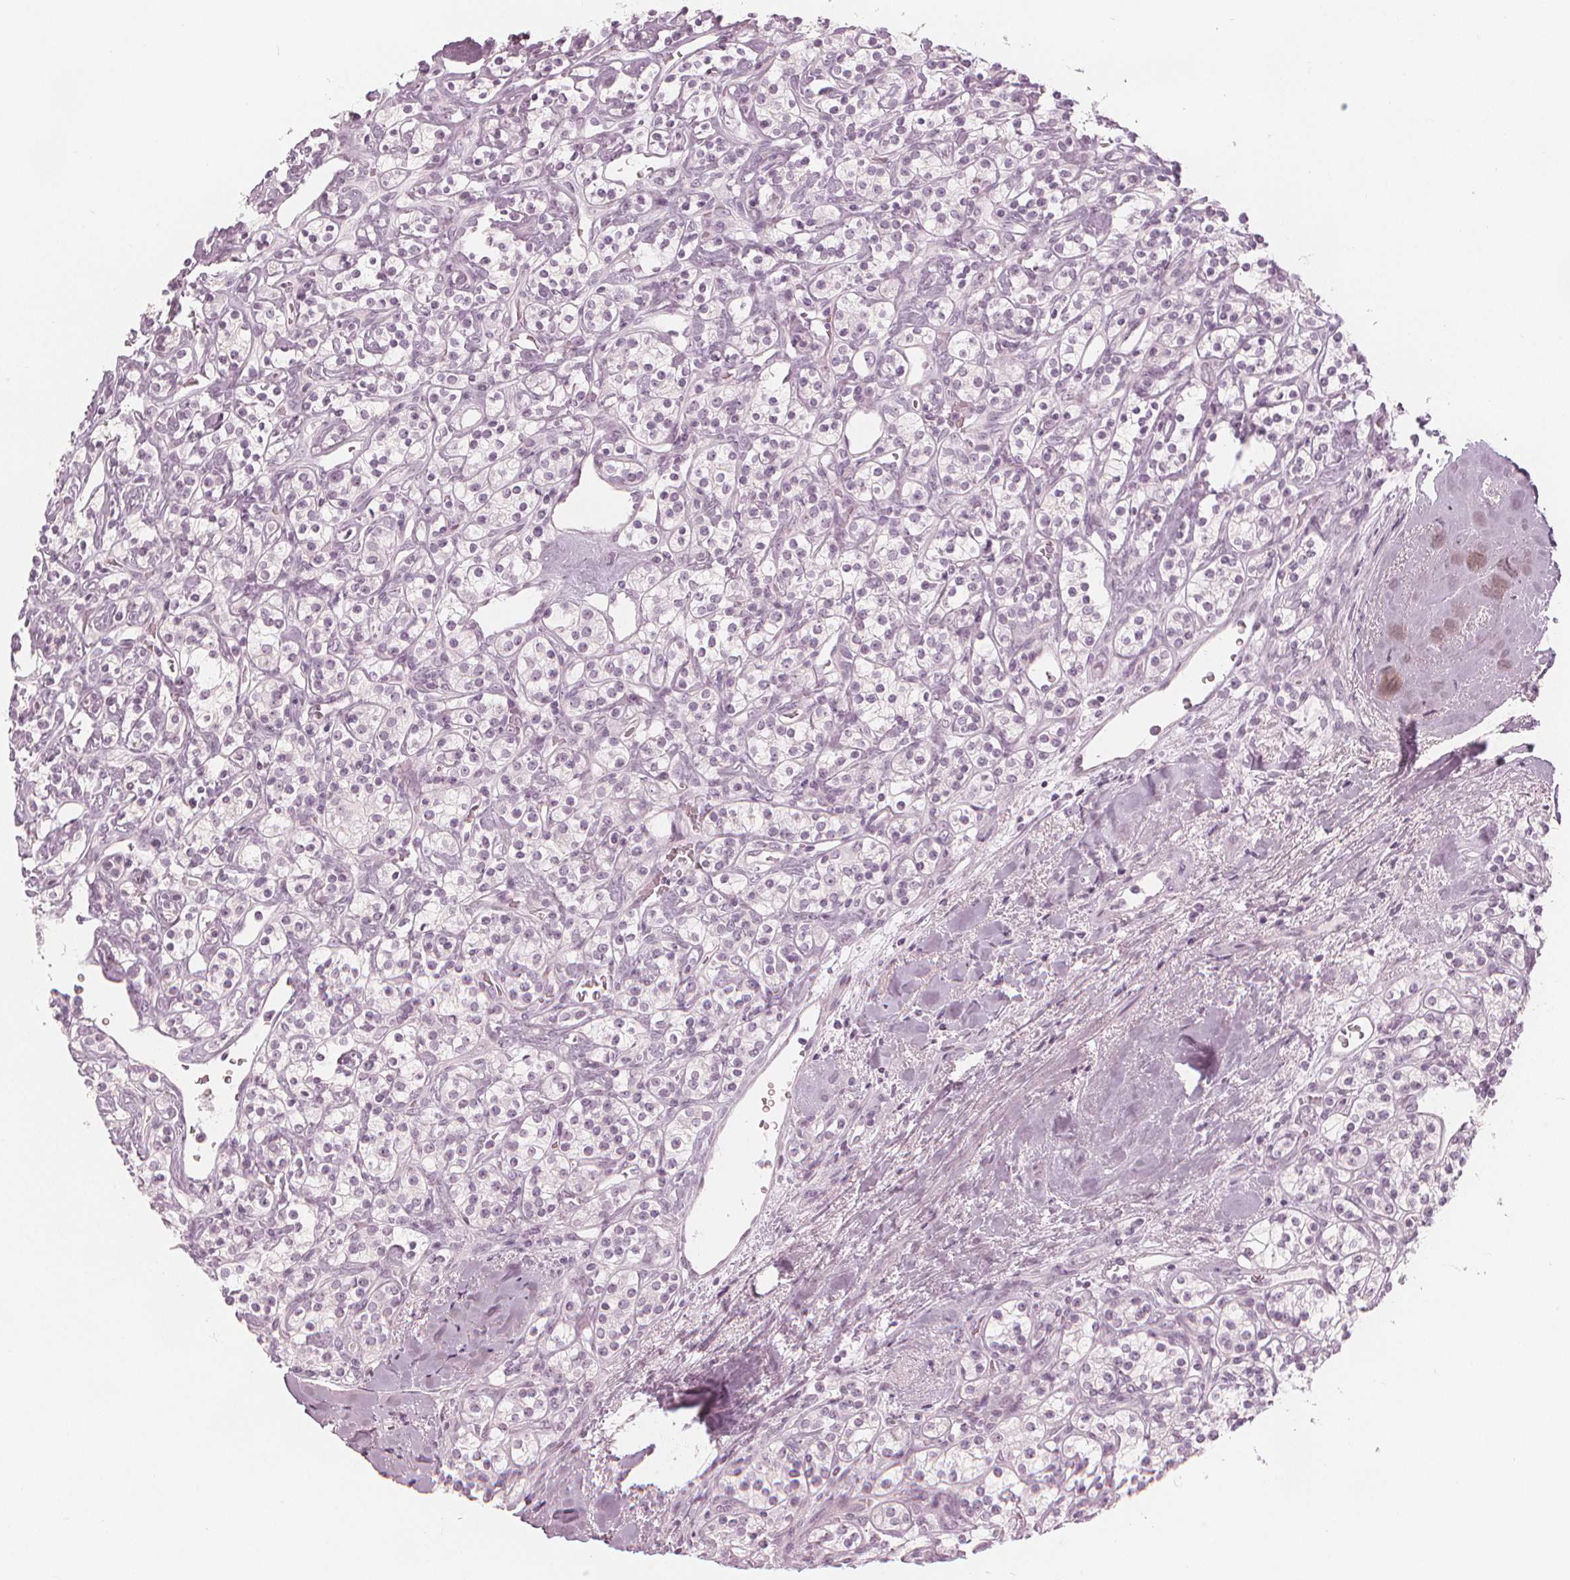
{"staining": {"intensity": "negative", "quantity": "none", "location": "none"}, "tissue": "renal cancer", "cell_type": "Tumor cells", "image_type": "cancer", "snomed": [{"axis": "morphology", "description": "Adenocarcinoma, NOS"}, {"axis": "topography", "description": "Kidney"}], "caption": "Renal adenocarcinoma stained for a protein using immunohistochemistry displays no expression tumor cells.", "gene": "PAEP", "patient": {"sex": "male", "age": 77}}